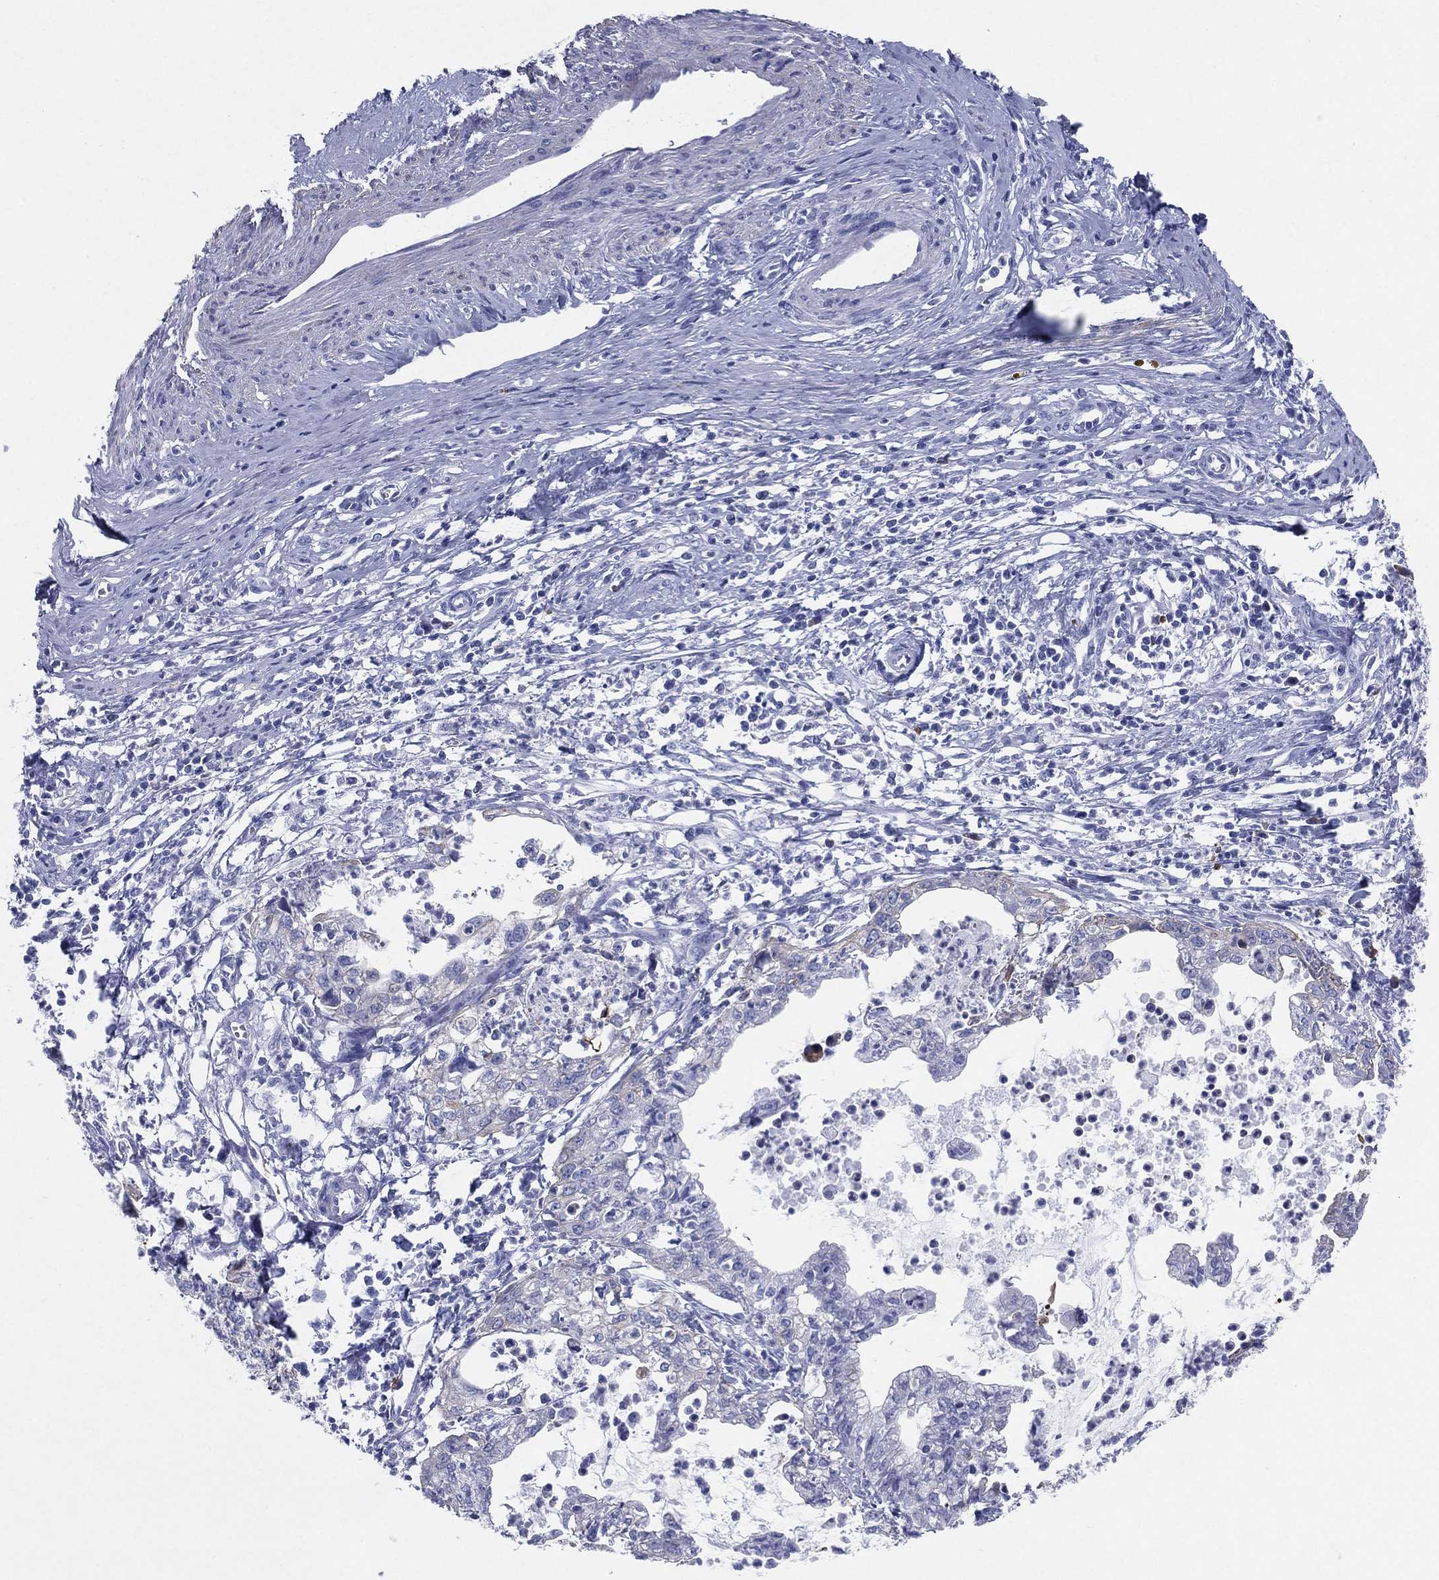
{"staining": {"intensity": "negative", "quantity": "none", "location": "none"}, "tissue": "cervical cancer", "cell_type": "Tumor cells", "image_type": "cancer", "snomed": [{"axis": "morphology", "description": "Normal tissue, NOS"}, {"axis": "morphology", "description": "Adenocarcinoma, NOS"}, {"axis": "topography", "description": "Cervix"}], "caption": "A high-resolution image shows immunohistochemistry (IHC) staining of cervical cancer (adenocarcinoma), which shows no significant staining in tumor cells.", "gene": "CD79A", "patient": {"sex": "female", "age": 38}}